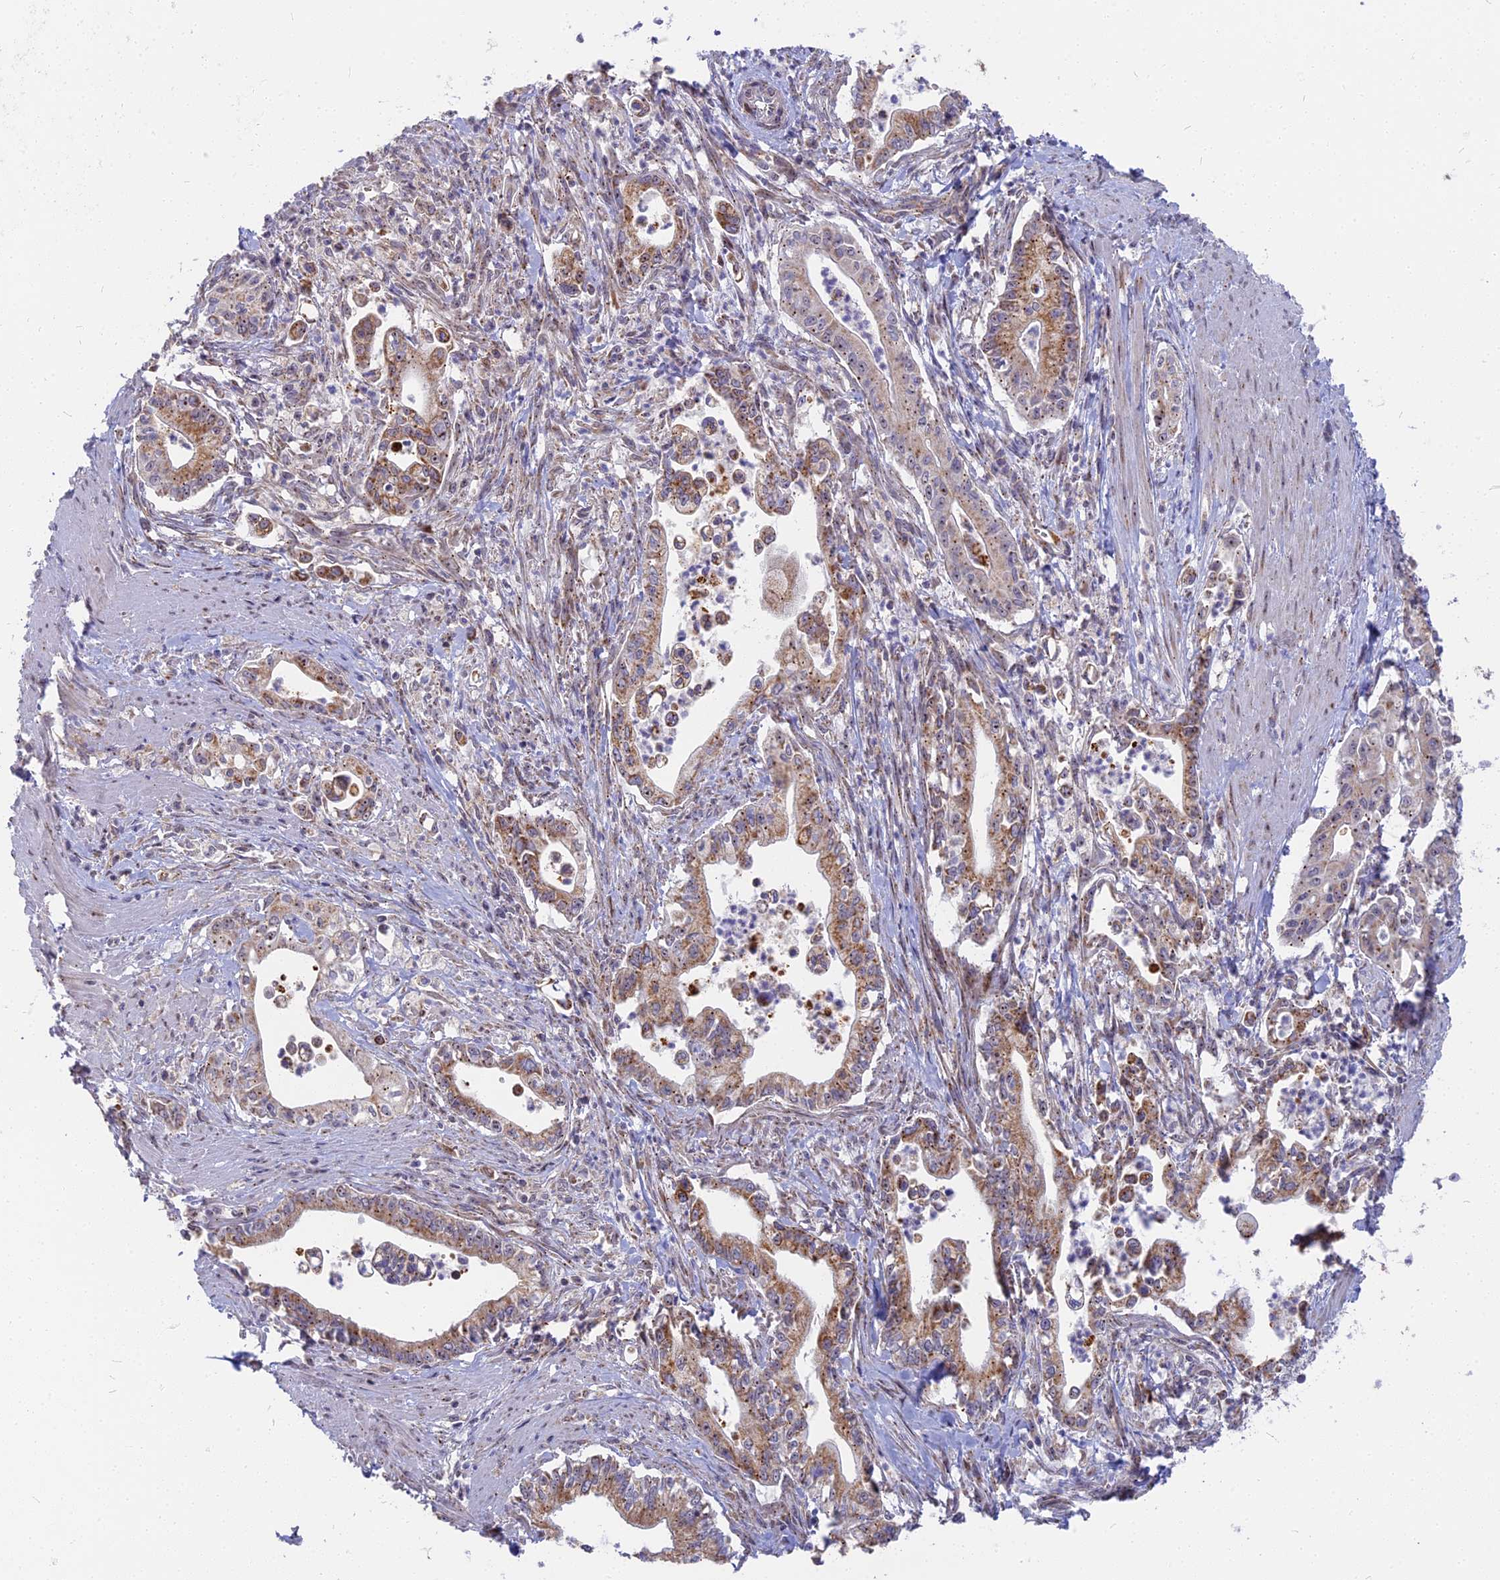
{"staining": {"intensity": "moderate", "quantity": ">75%", "location": "cytoplasmic/membranous"}, "tissue": "pancreatic cancer", "cell_type": "Tumor cells", "image_type": "cancer", "snomed": [{"axis": "morphology", "description": "Adenocarcinoma, NOS"}, {"axis": "topography", "description": "Pancreas"}], "caption": "This is a histology image of IHC staining of adenocarcinoma (pancreatic), which shows moderate positivity in the cytoplasmic/membranous of tumor cells.", "gene": "DTWD1", "patient": {"sex": "male", "age": 78}}